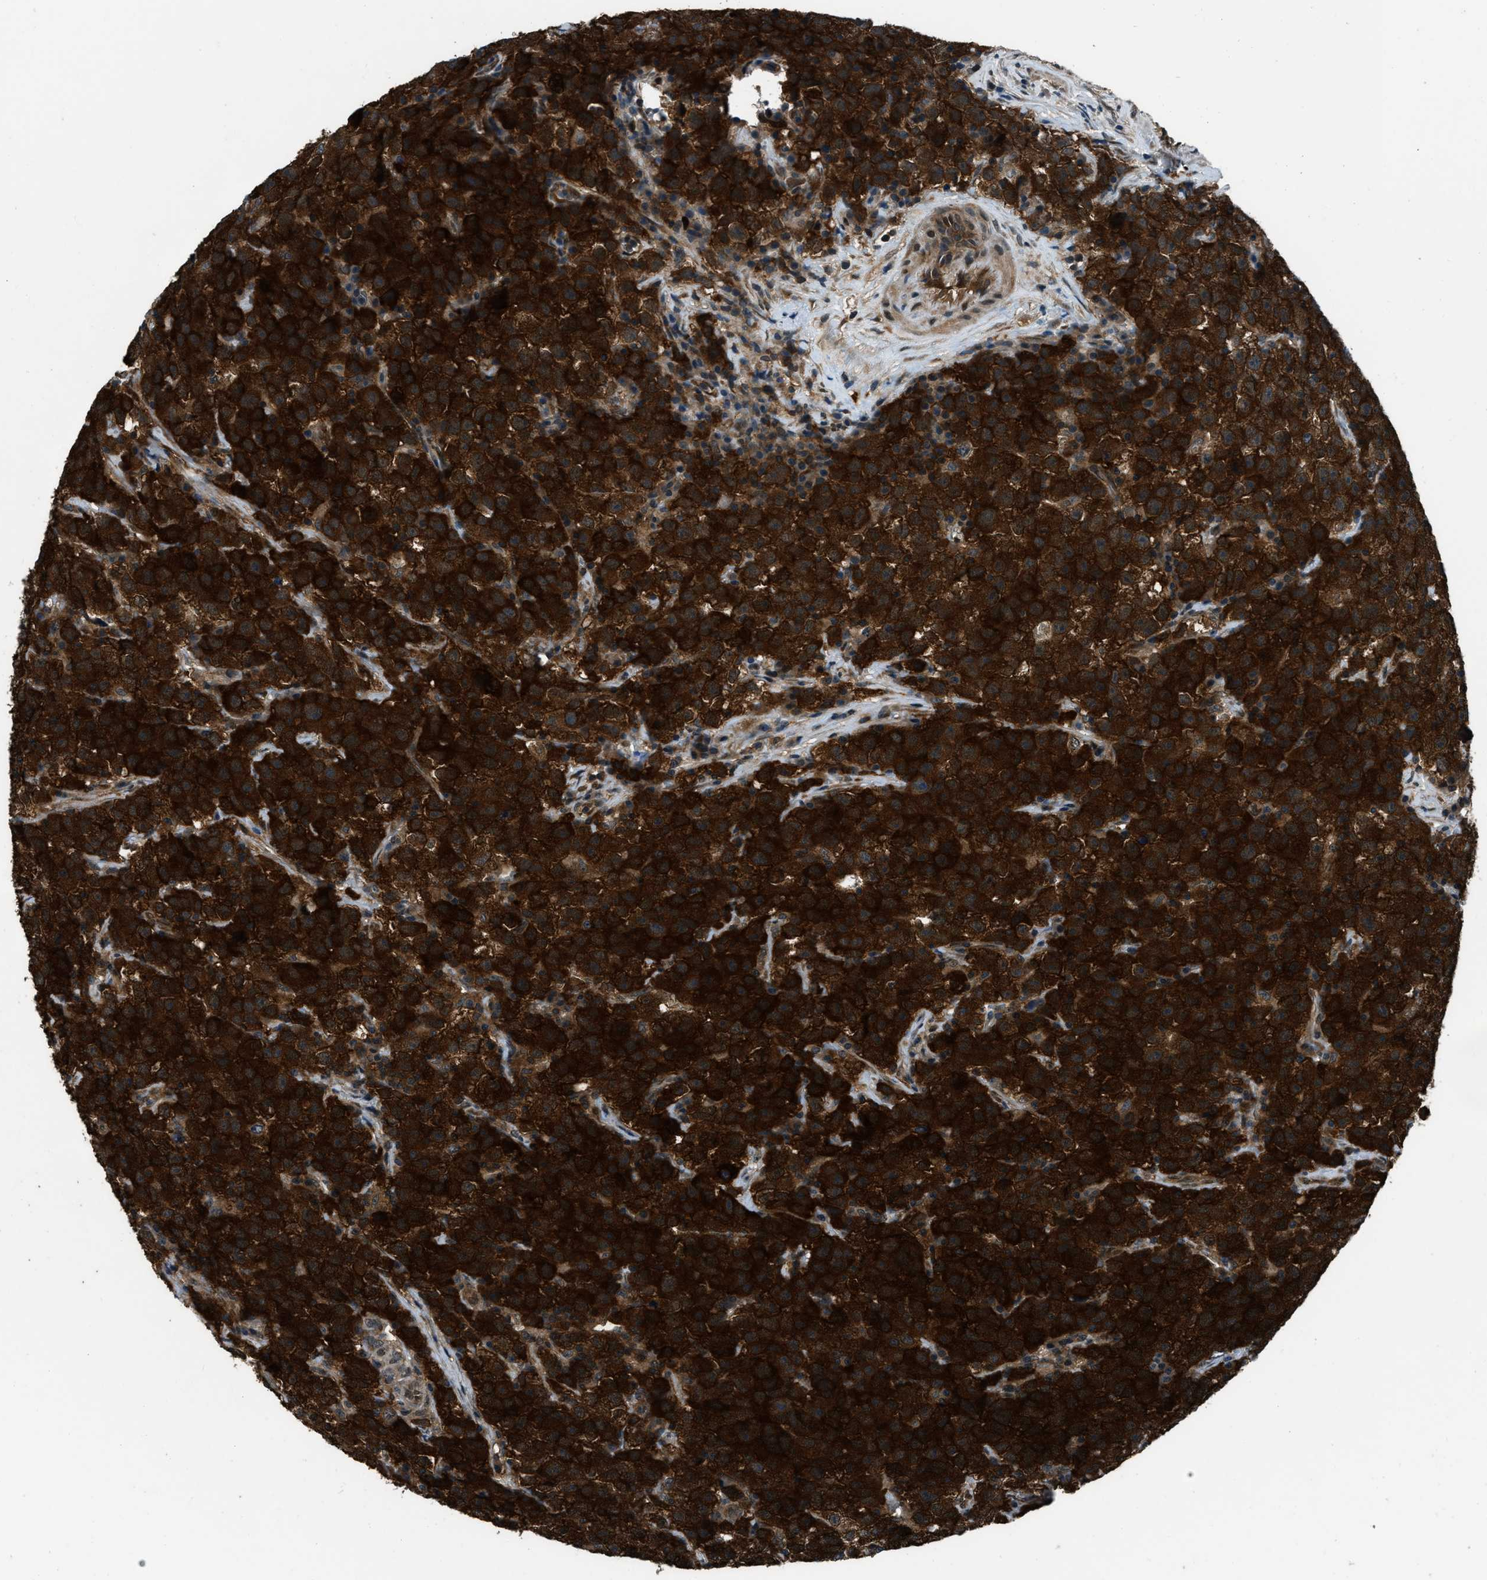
{"staining": {"intensity": "strong", "quantity": ">75%", "location": "cytoplasmic/membranous,nuclear"}, "tissue": "testis cancer", "cell_type": "Tumor cells", "image_type": "cancer", "snomed": [{"axis": "morphology", "description": "Seminoma, NOS"}, {"axis": "topography", "description": "Testis"}], "caption": "Immunohistochemistry histopathology image of neoplastic tissue: human testis seminoma stained using immunohistochemistry shows high levels of strong protein expression localized specifically in the cytoplasmic/membranous and nuclear of tumor cells, appearing as a cytoplasmic/membranous and nuclear brown color.", "gene": "NUDCD3", "patient": {"sex": "male", "age": 22}}